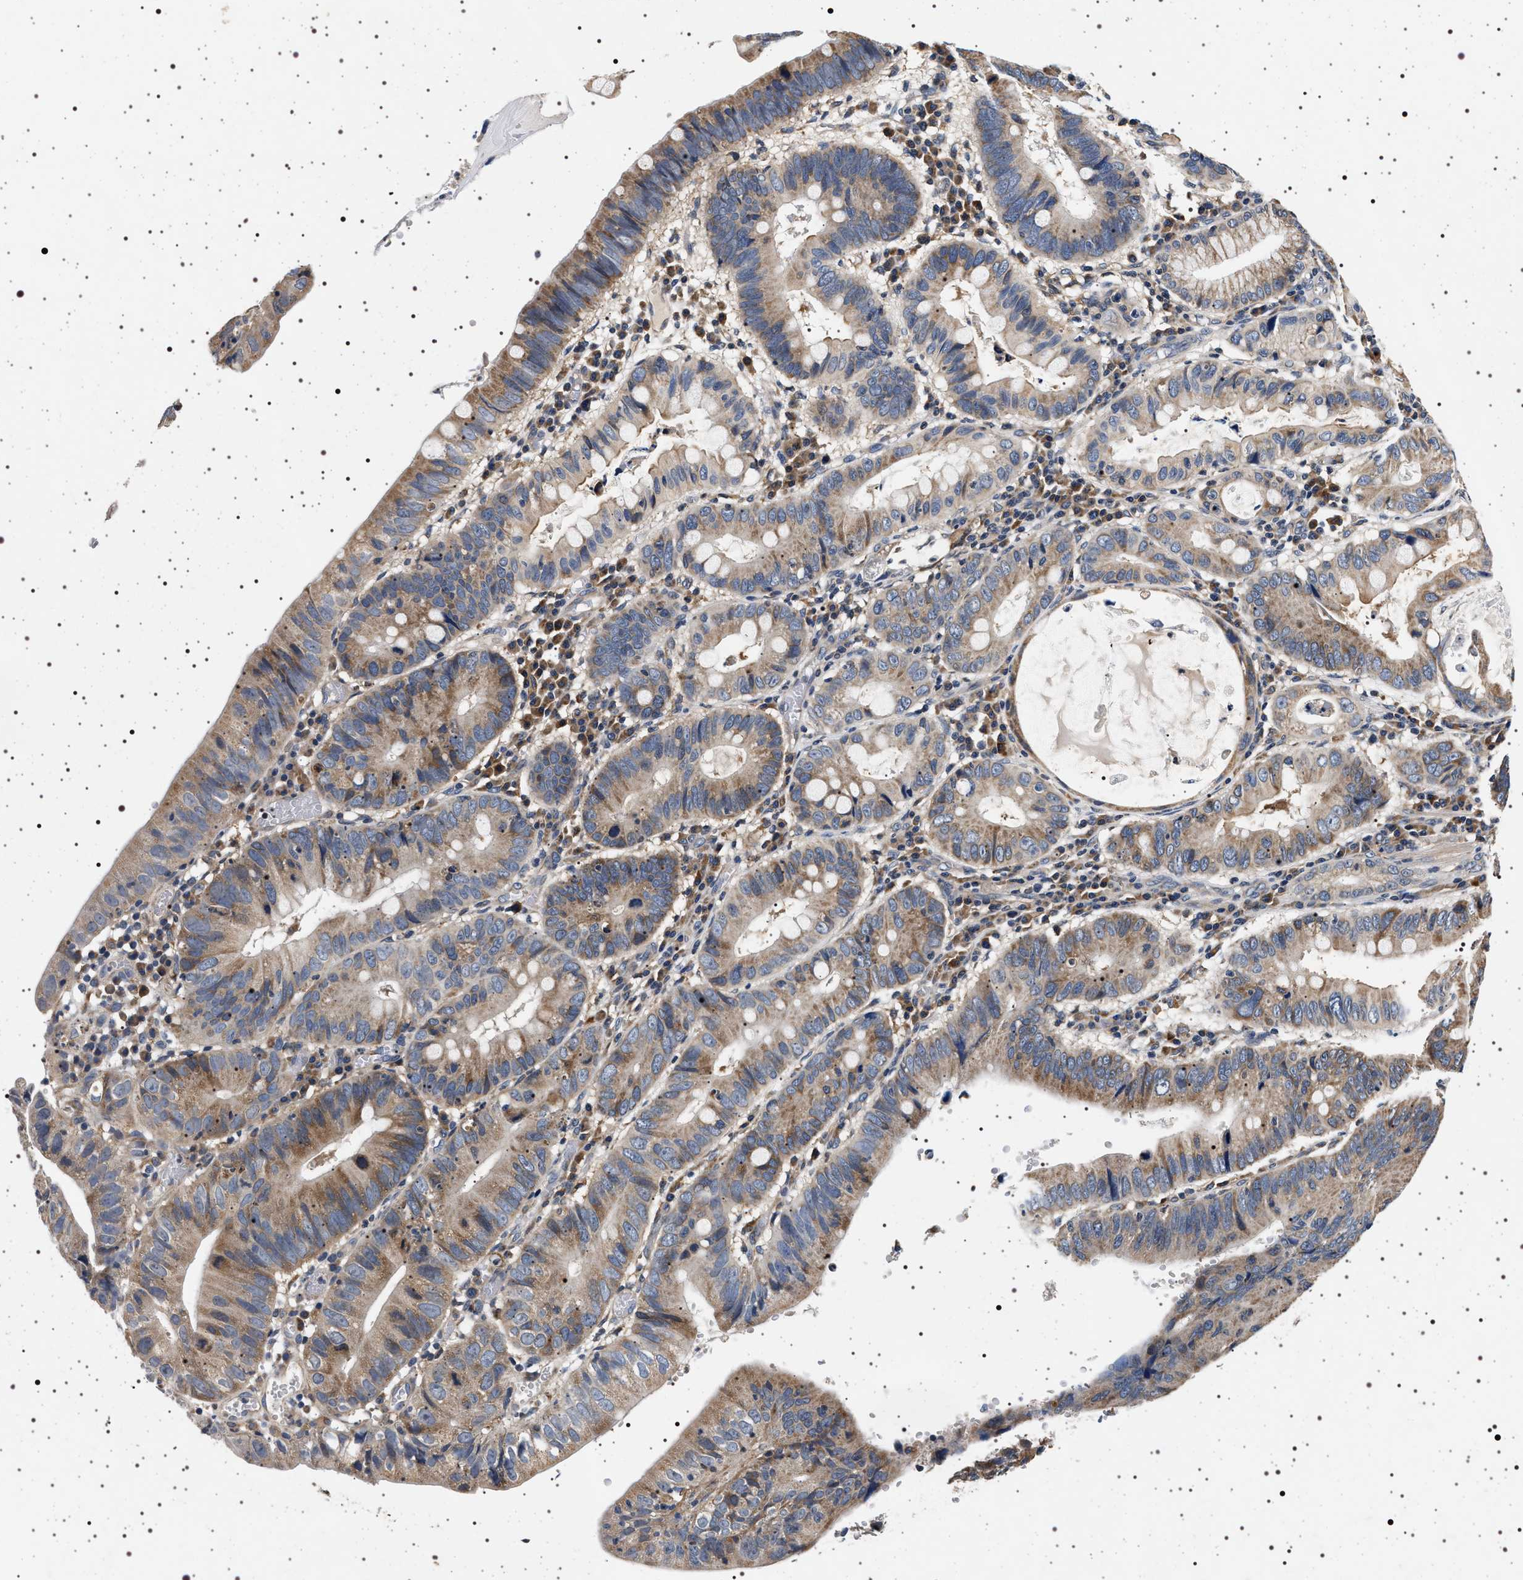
{"staining": {"intensity": "moderate", "quantity": ">75%", "location": "cytoplasmic/membranous"}, "tissue": "stomach cancer", "cell_type": "Tumor cells", "image_type": "cancer", "snomed": [{"axis": "morphology", "description": "Adenocarcinoma, NOS"}, {"axis": "topography", "description": "Stomach"}], "caption": "The immunohistochemical stain shows moderate cytoplasmic/membranous staining in tumor cells of stomach cancer (adenocarcinoma) tissue.", "gene": "DCBLD2", "patient": {"sex": "male", "age": 59}}